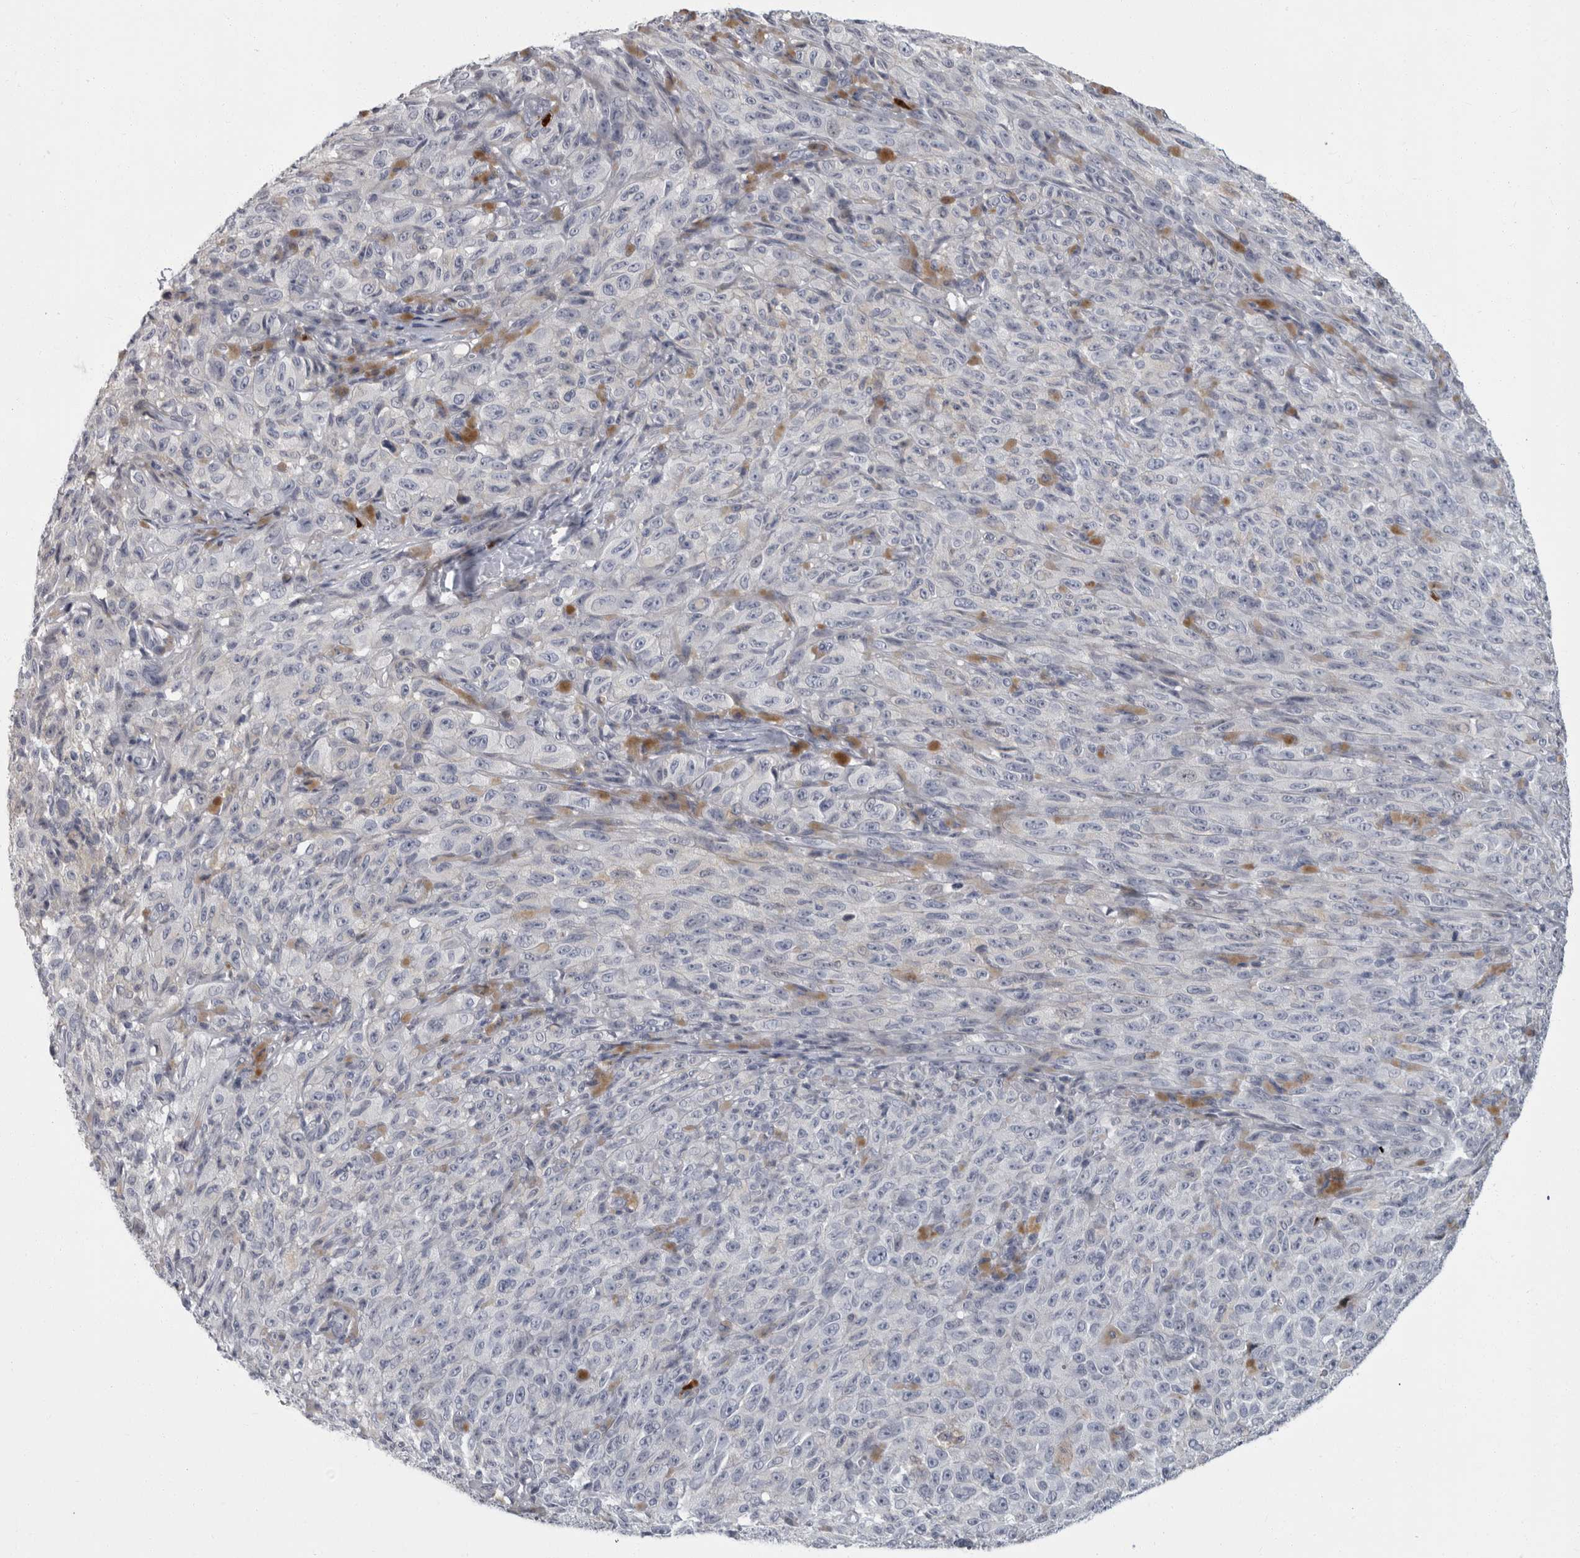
{"staining": {"intensity": "negative", "quantity": "none", "location": "none"}, "tissue": "melanoma", "cell_type": "Tumor cells", "image_type": "cancer", "snomed": [{"axis": "morphology", "description": "Malignant melanoma, NOS"}, {"axis": "topography", "description": "Skin"}], "caption": "Immunohistochemistry image of human malignant melanoma stained for a protein (brown), which reveals no expression in tumor cells.", "gene": "SLC25A39", "patient": {"sex": "female", "age": 82}}